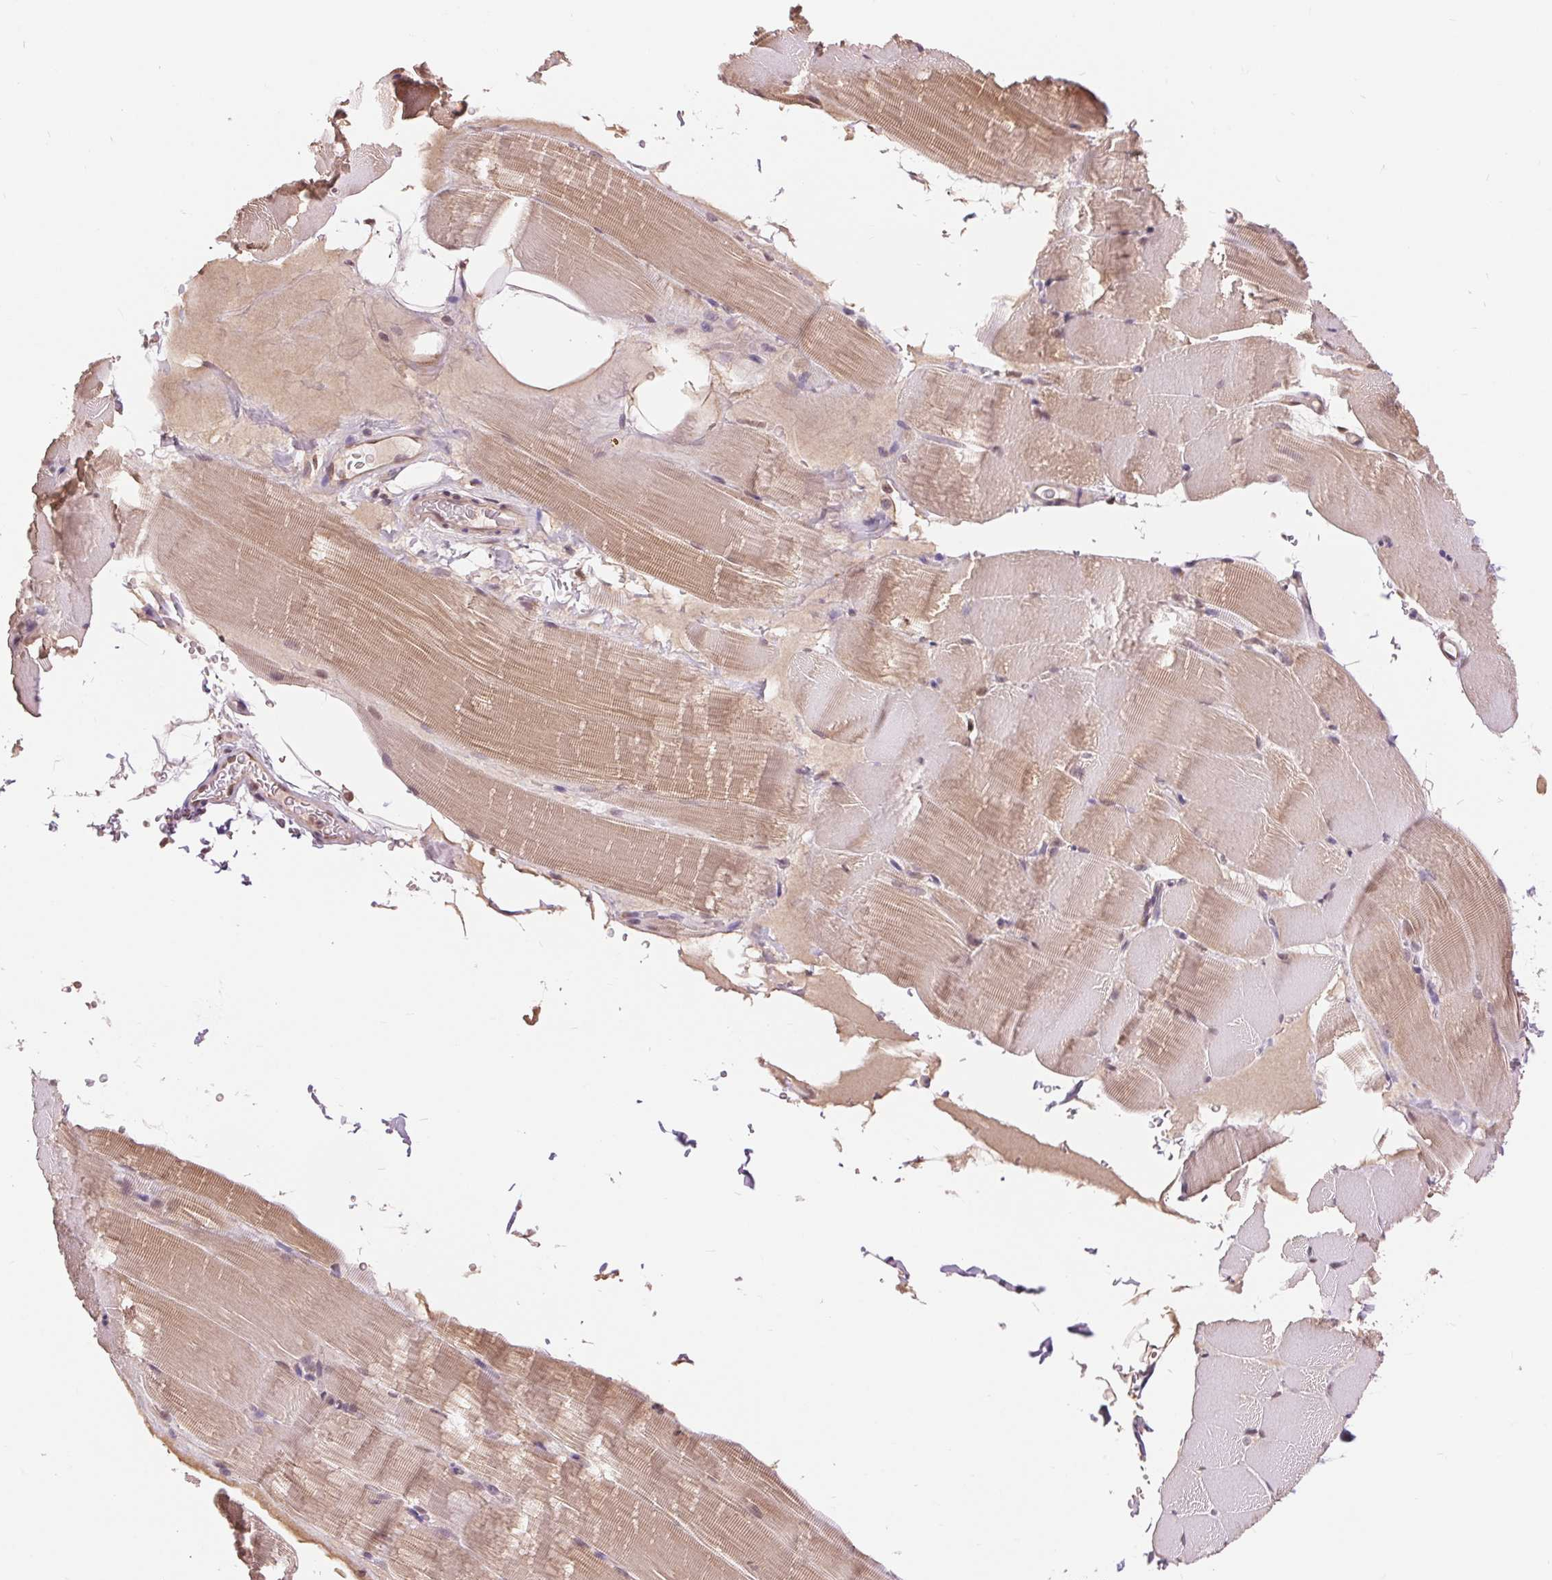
{"staining": {"intensity": "weak", "quantity": "25%-75%", "location": "cytoplasmic/membranous"}, "tissue": "skeletal muscle", "cell_type": "Myocytes", "image_type": "normal", "snomed": [{"axis": "morphology", "description": "Normal tissue, NOS"}, {"axis": "topography", "description": "Skeletal muscle"}], "caption": "An image of human skeletal muscle stained for a protein exhibits weak cytoplasmic/membranous brown staining in myocytes.", "gene": "TMEM273", "patient": {"sex": "female", "age": 37}}